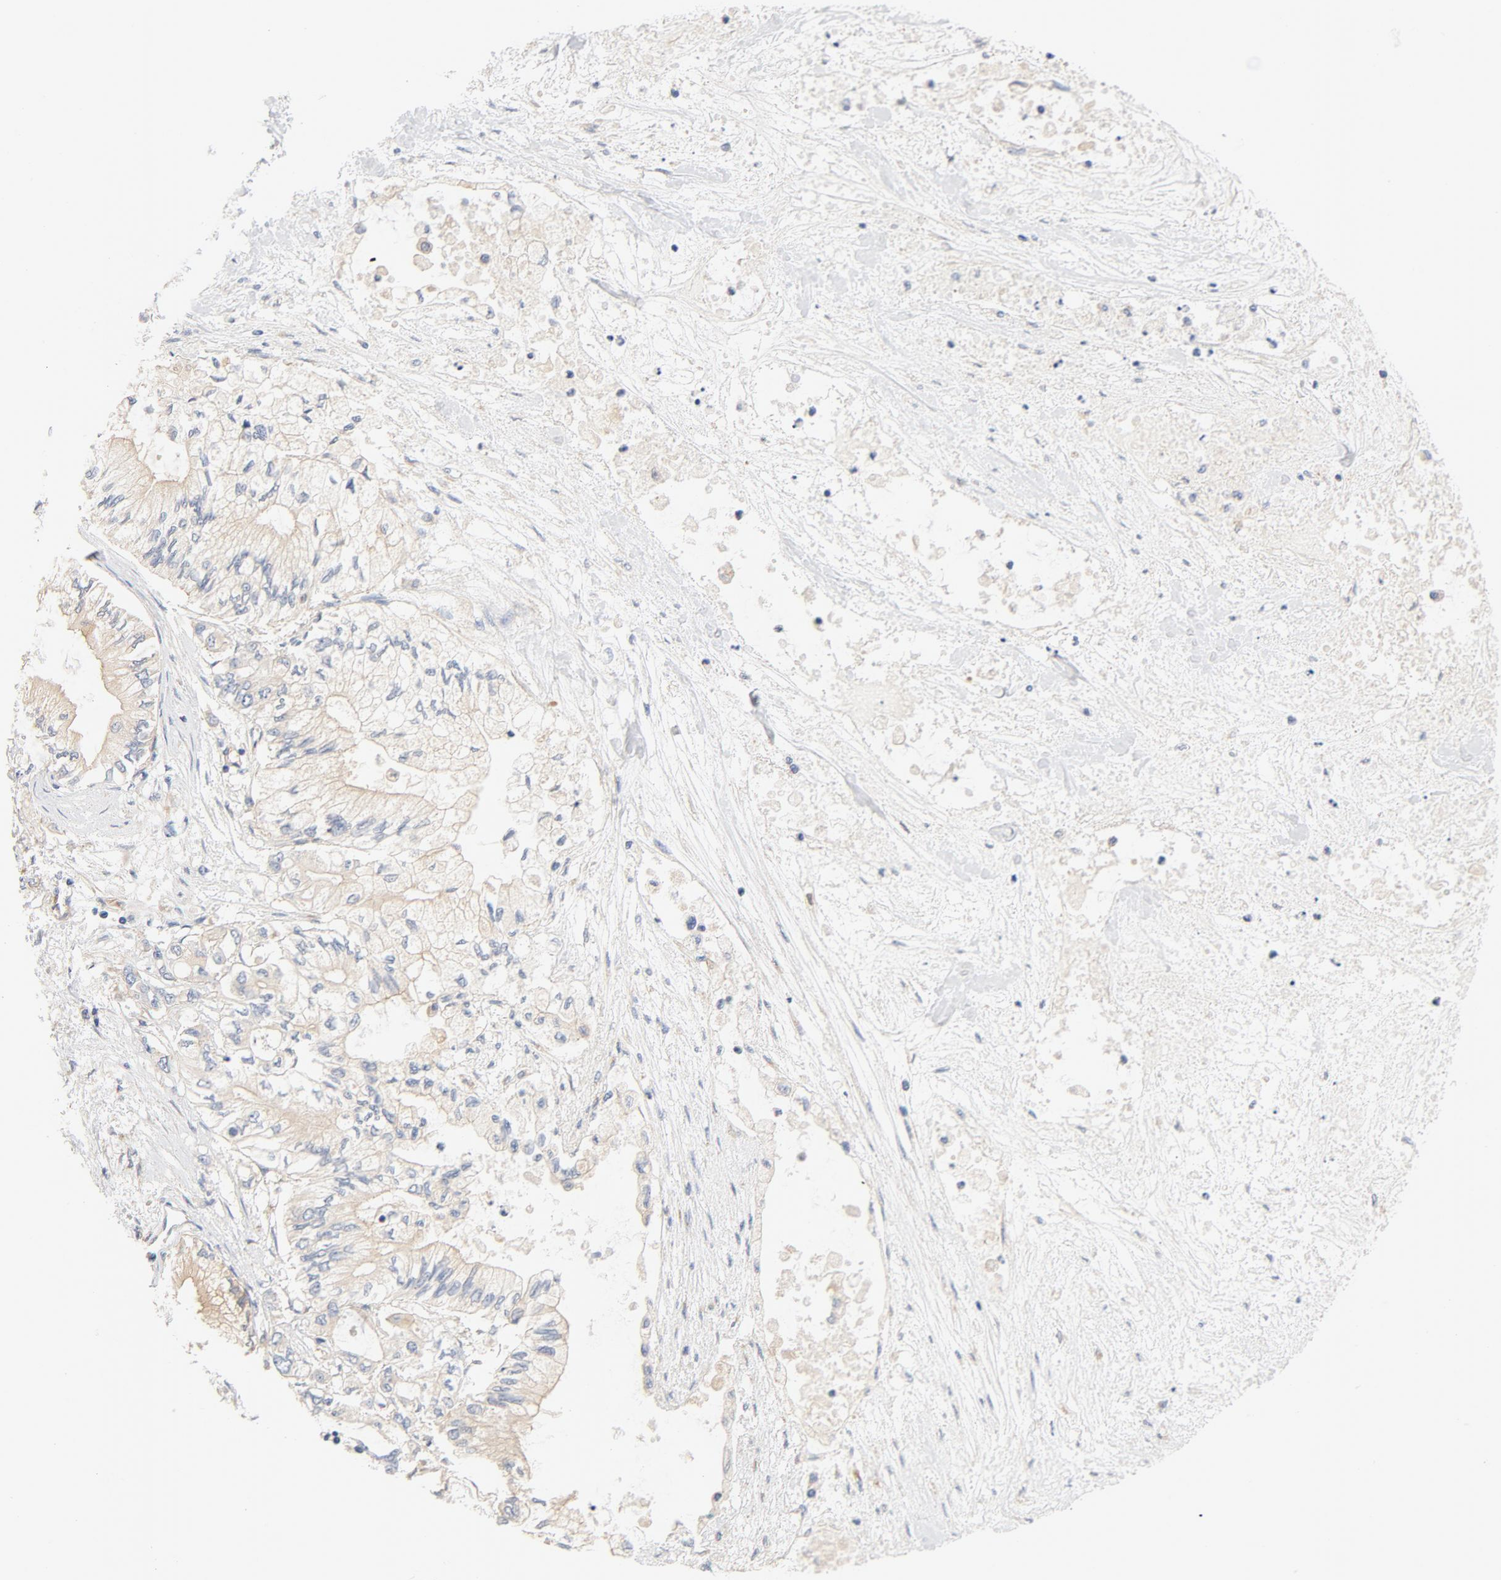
{"staining": {"intensity": "weak", "quantity": ">75%", "location": "cytoplasmic/membranous"}, "tissue": "pancreatic cancer", "cell_type": "Tumor cells", "image_type": "cancer", "snomed": [{"axis": "morphology", "description": "Adenocarcinoma, NOS"}, {"axis": "topography", "description": "Pancreas"}], "caption": "Adenocarcinoma (pancreatic) tissue reveals weak cytoplasmic/membranous staining in approximately >75% of tumor cells, visualized by immunohistochemistry. (DAB (3,3'-diaminobenzidine) IHC, brown staining for protein, blue staining for nuclei).", "gene": "DYNC1H1", "patient": {"sex": "male", "age": 79}}